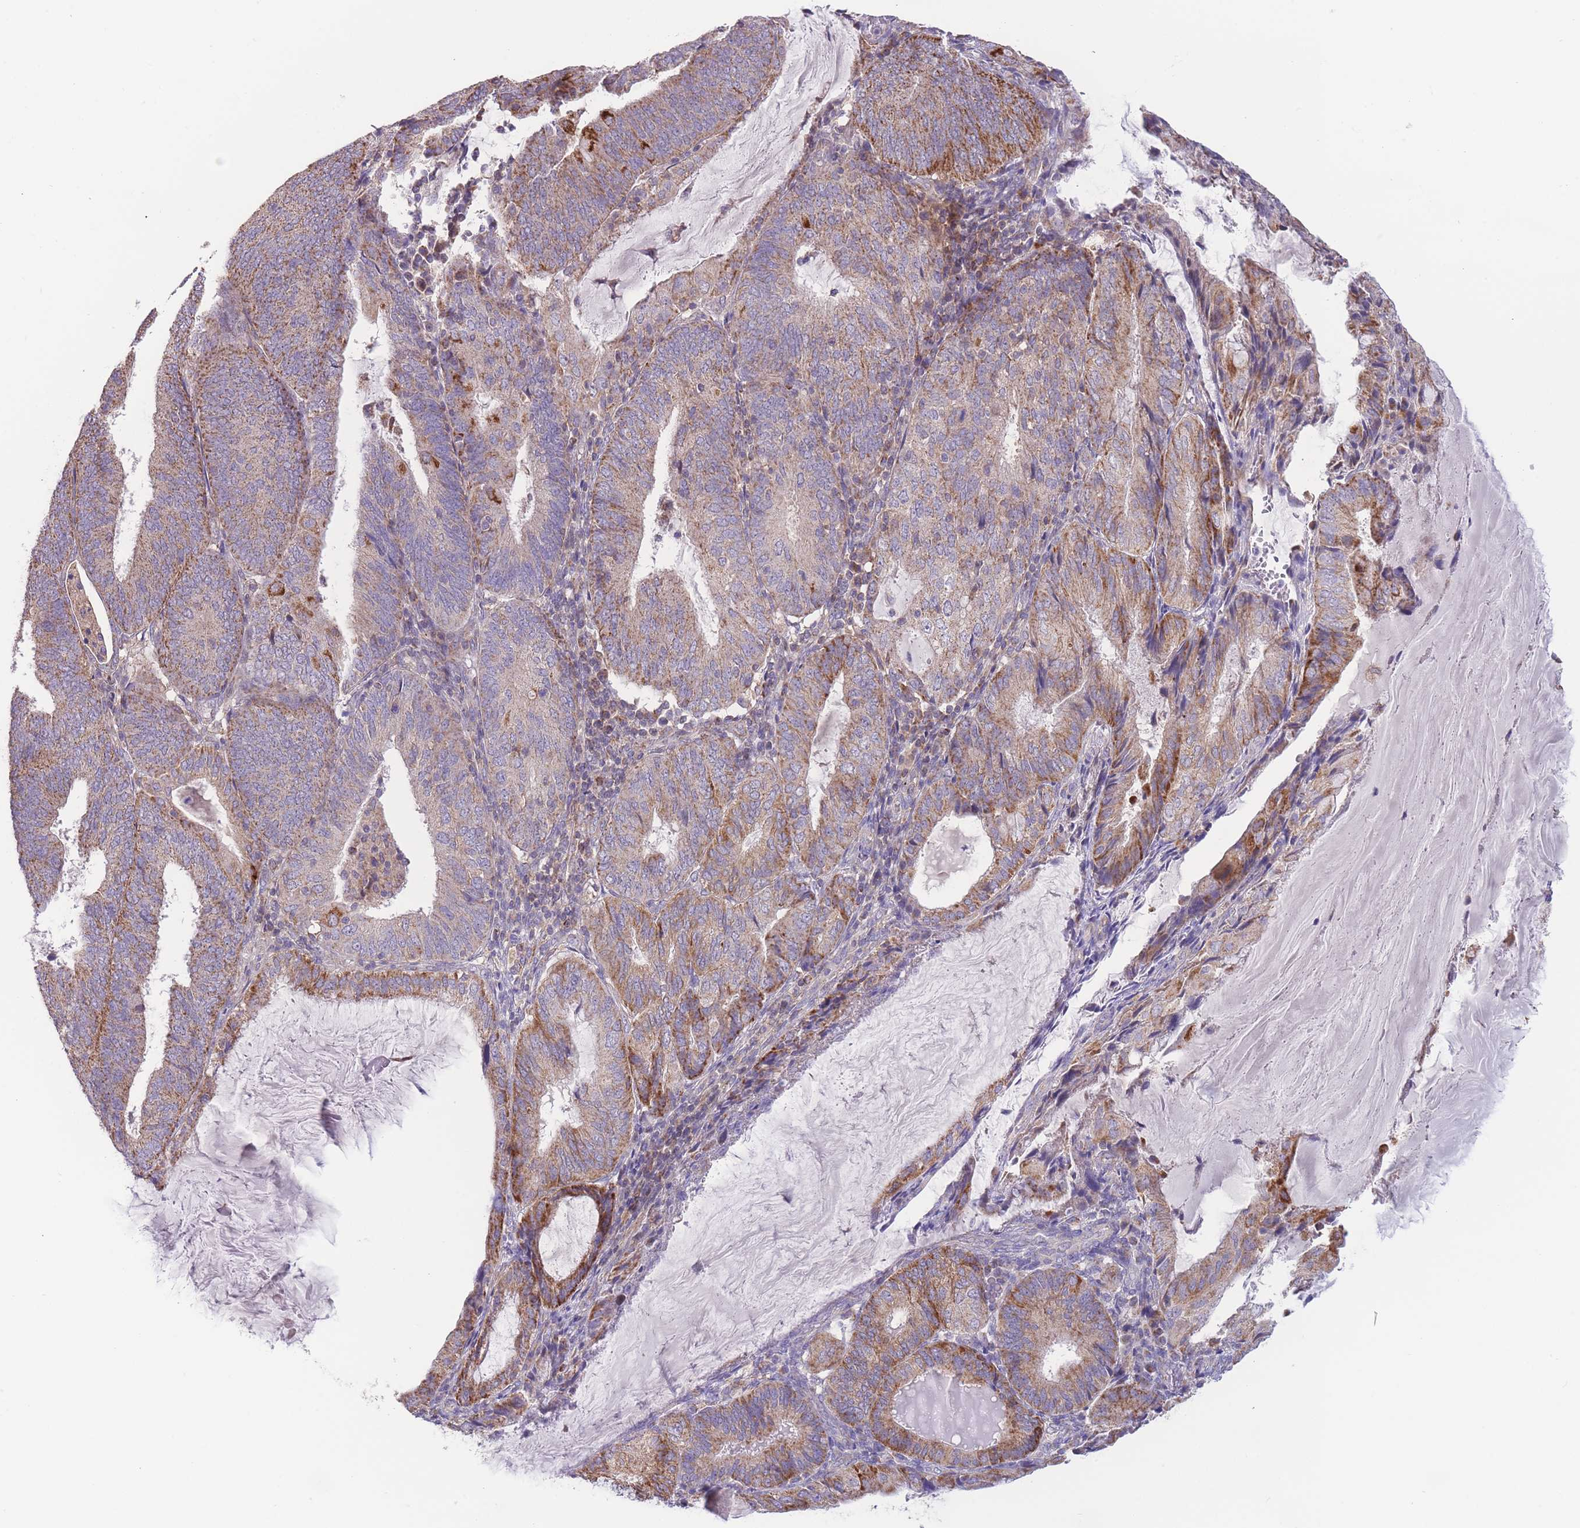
{"staining": {"intensity": "moderate", "quantity": "25%-75%", "location": "cytoplasmic/membranous"}, "tissue": "endometrial cancer", "cell_type": "Tumor cells", "image_type": "cancer", "snomed": [{"axis": "morphology", "description": "Adenocarcinoma, NOS"}, {"axis": "topography", "description": "Endometrium"}], "caption": "Protein staining reveals moderate cytoplasmic/membranous positivity in approximately 25%-75% of tumor cells in adenocarcinoma (endometrial). (DAB (3,3'-diaminobenzidine) IHC with brightfield microscopy, high magnification).", "gene": "SLC25A42", "patient": {"sex": "female", "age": 81}}